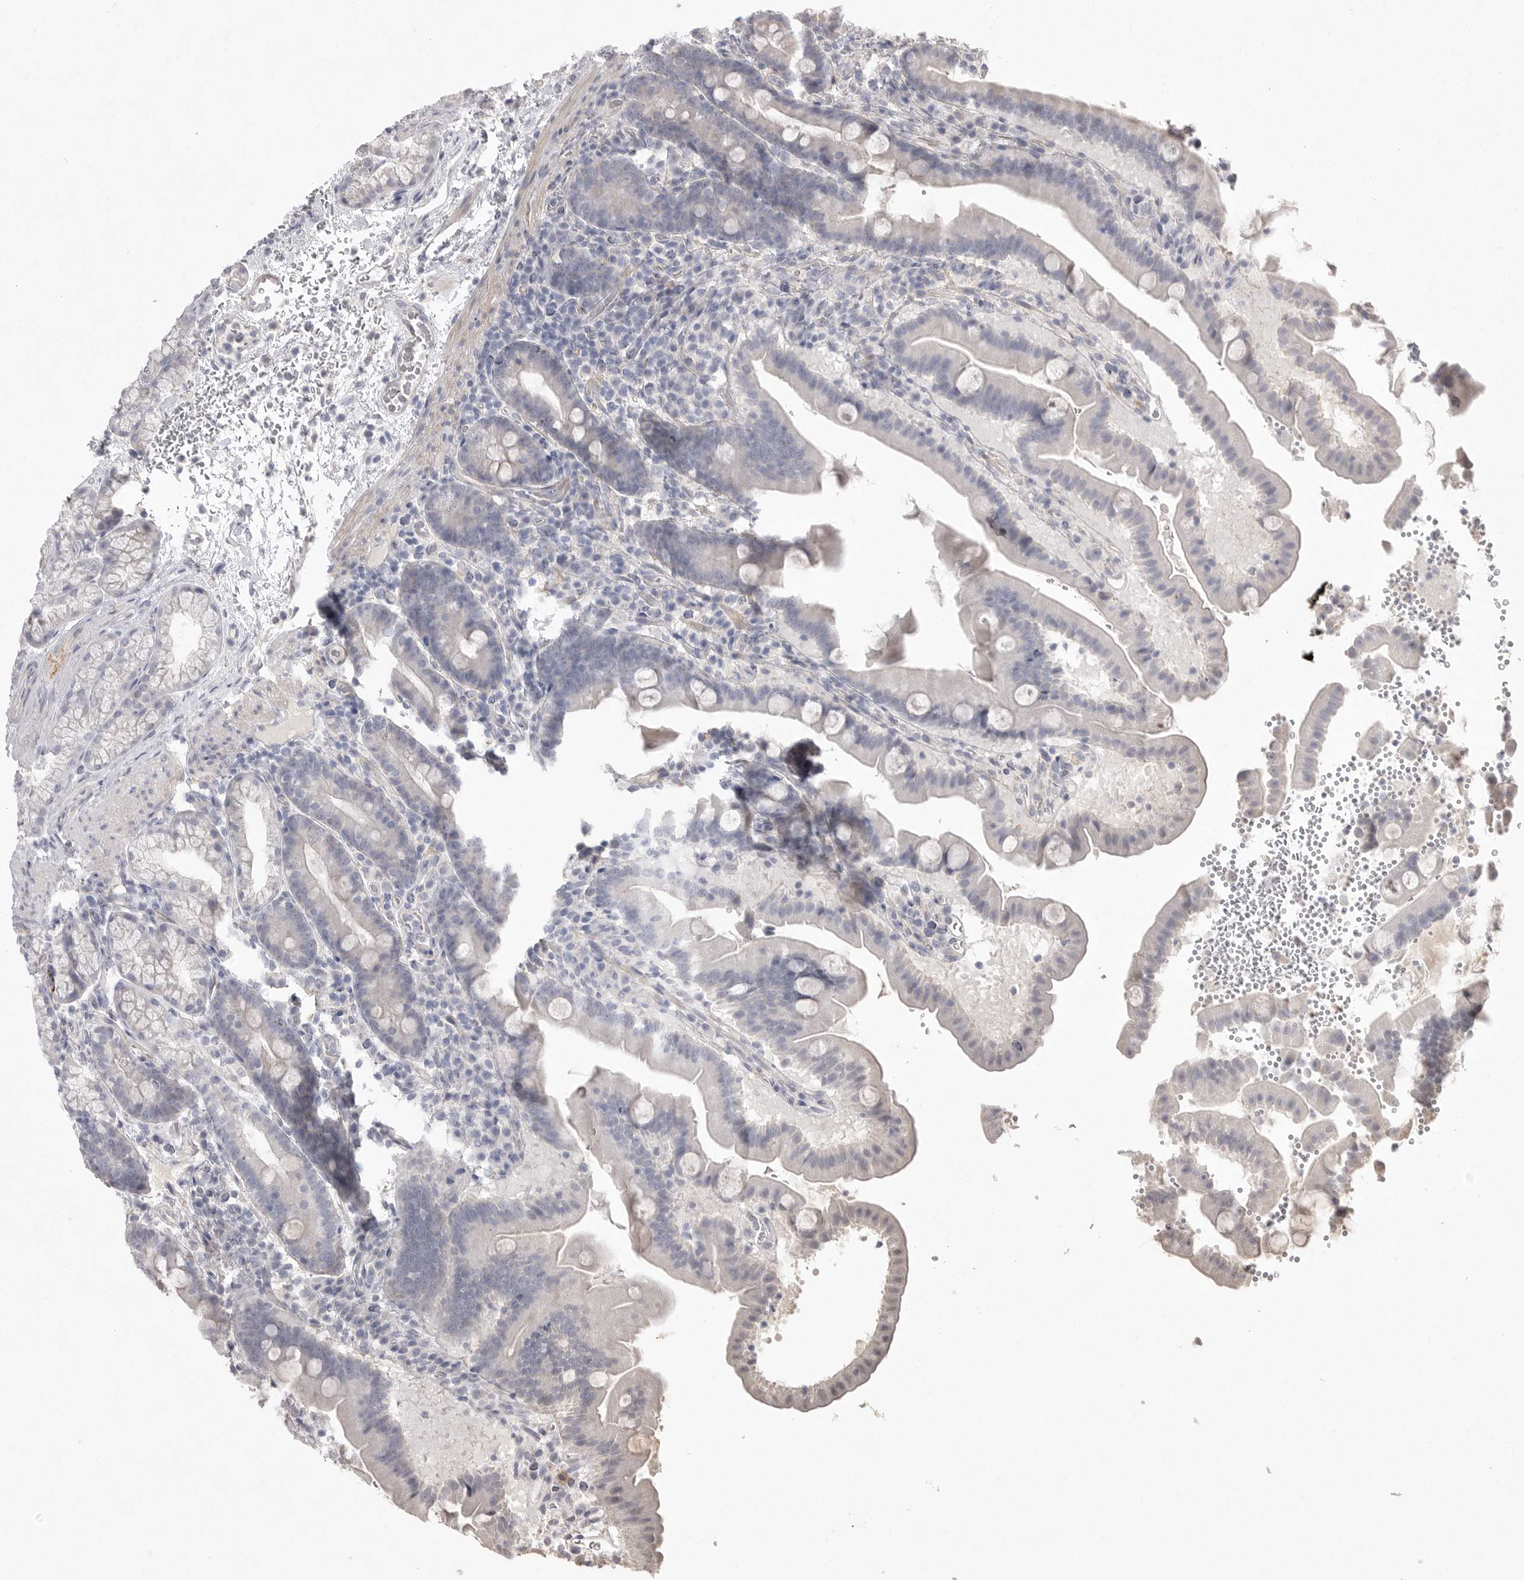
{"staining": {"intensity": "negative", "quantity": "none", "location": "none"}, "tissue": "duodenum", "cell_type": "Glandular cells", "image_type": "normal", "snomed": [{"axis": "morphology", "description": "Normal tissue, NOS"}, {"axis": "topography", "description": "Duodenum"}], "caption": "Immunohistochemistry of benign human duodenum shows no positivity in glandular cells.", "gene": "VANGL2", "patient": {"sex": "male", "age": 54}}